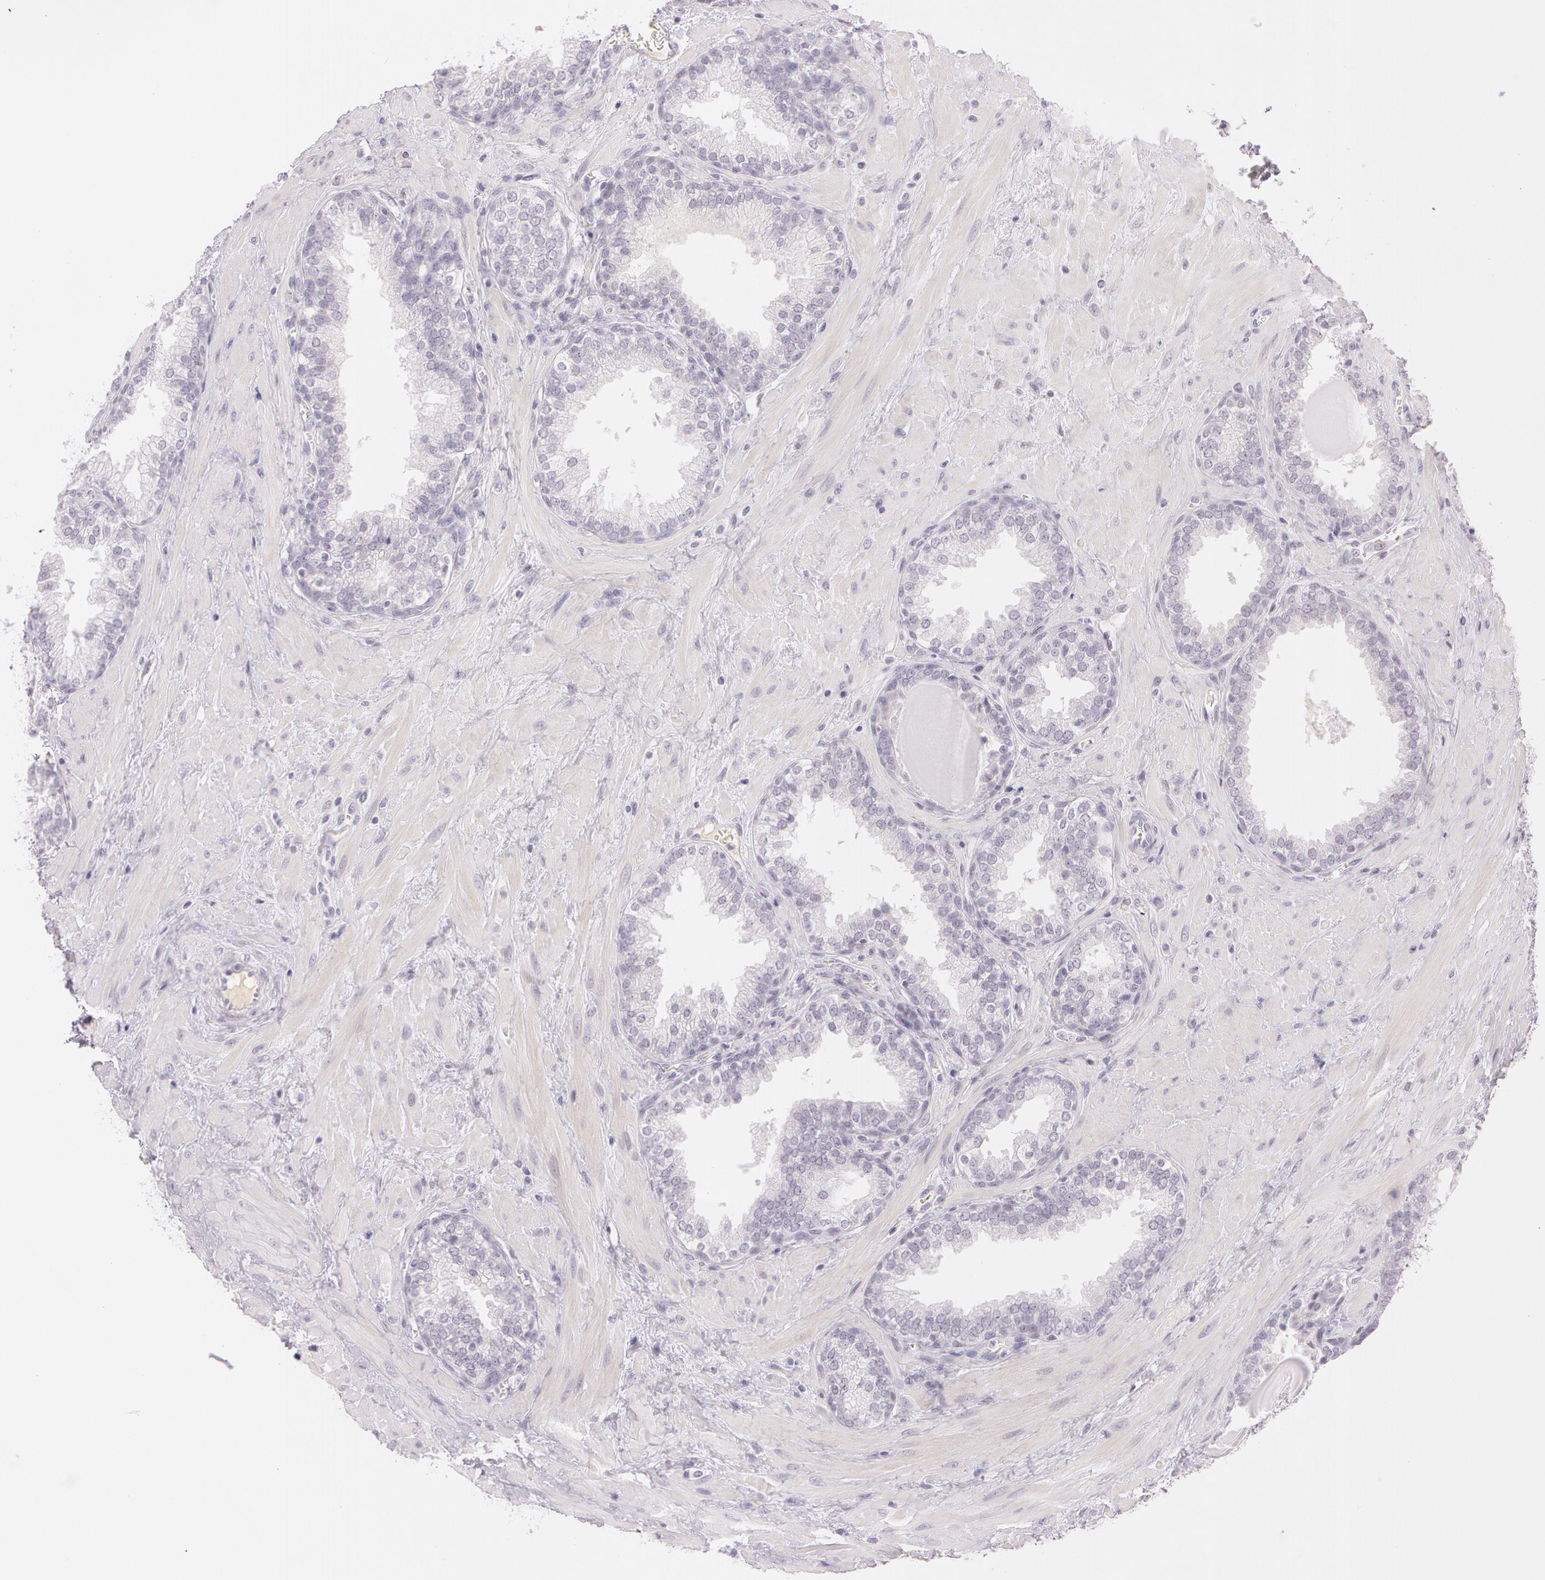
{"staining": {"intensity": "negative", "quantity": "none", "location": "none"}, "tissue": "prostate", "cell_type": "Glandular cells", "image_type": "normal", "snomed": [{"axis": "morphology", "description": "Normal tissue, NOS"}, {"axis": "topography", "description": "Prostate"}], "caption": "Normal prostate was stained to show a protein in brown. There is no significant staining in glandular cells. (Stains: DAB (3,3'-diaminobenzidine) immunohistochemistry (IHC) with hematoxylin counter stain, Microscopy: brightfield microscopy at high magnification).", "gene": "OTC", "patient": {"sex": "male", "age": 51}}